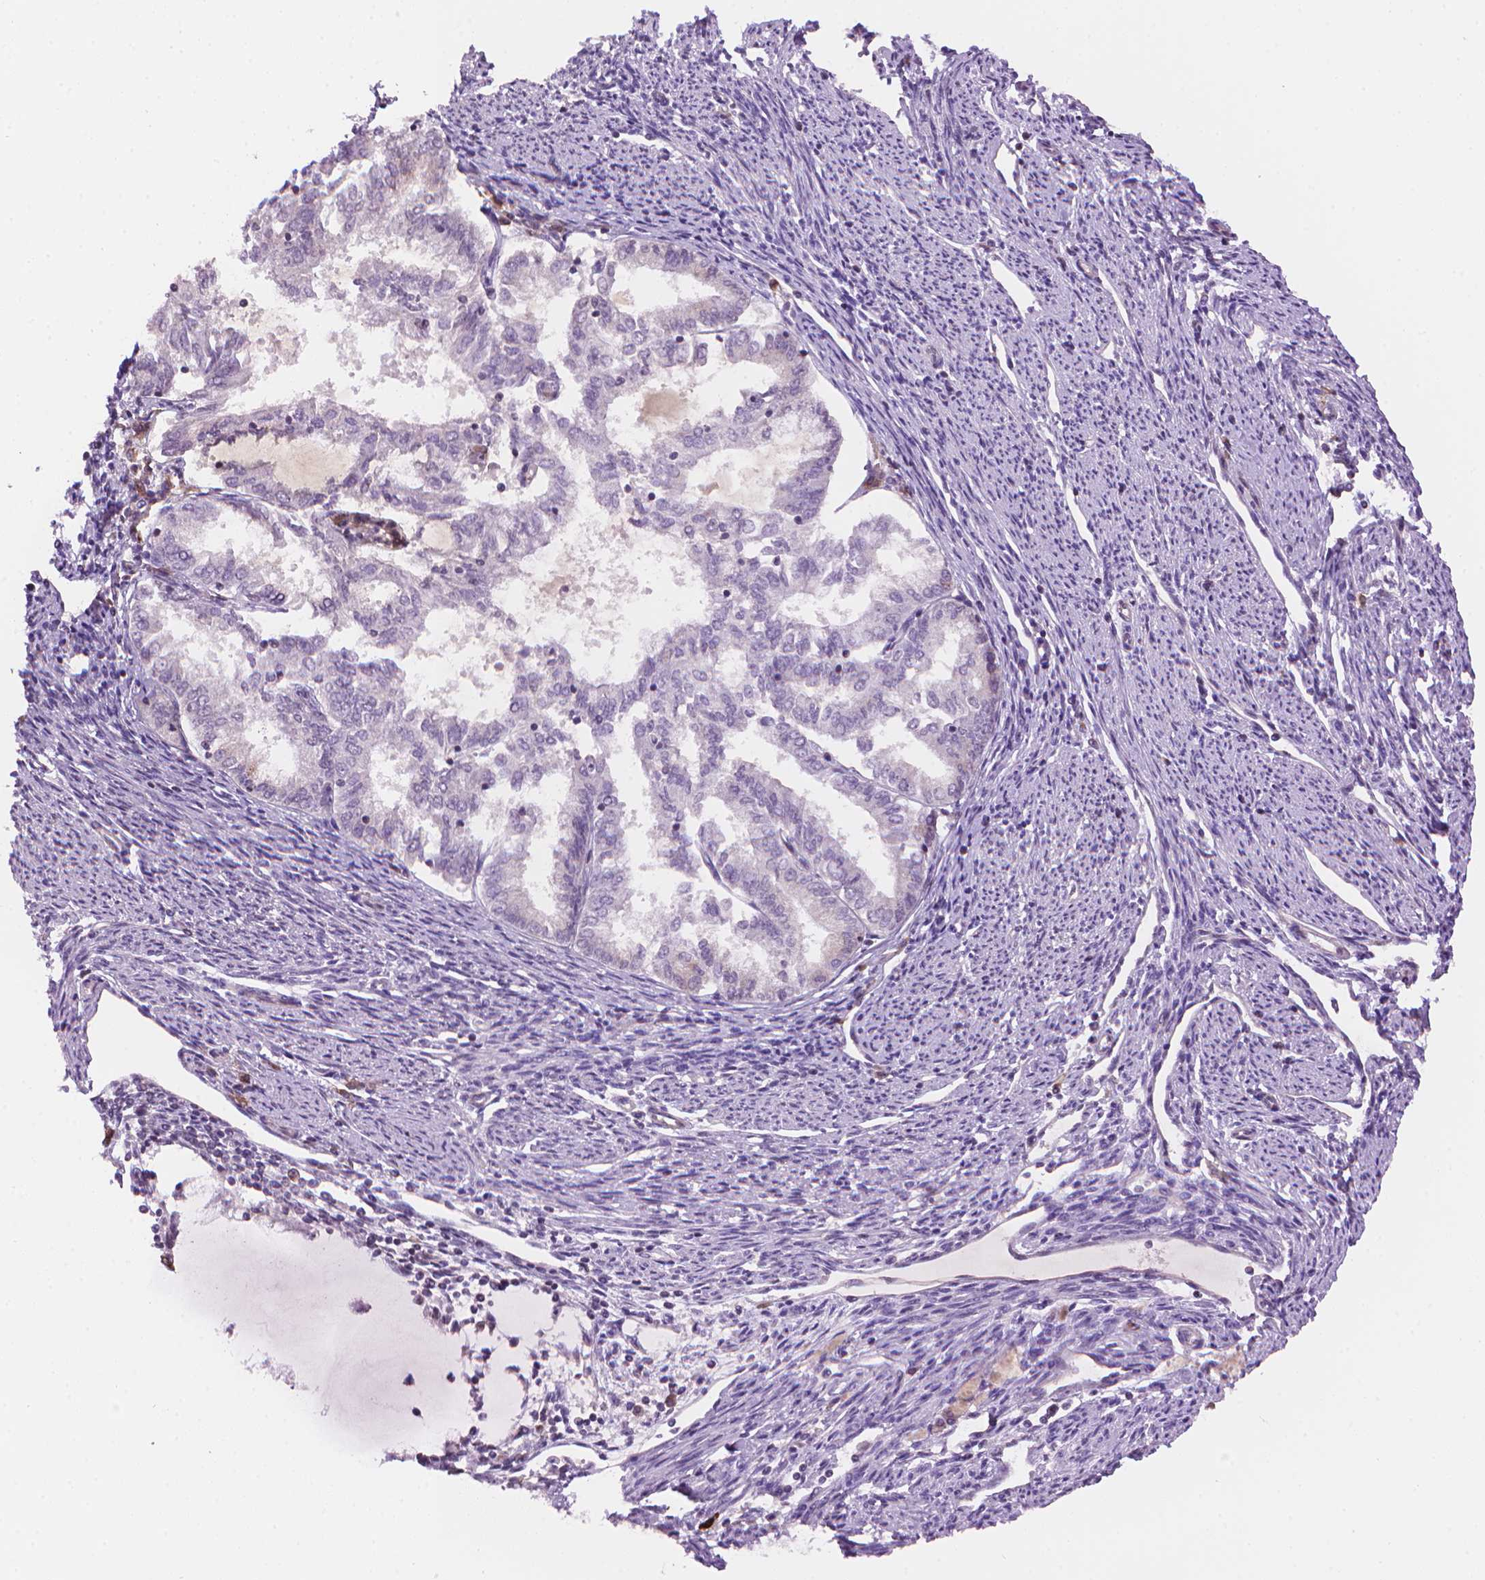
{"staining": {"intensity": "negative", "quantity": "none", "location": "none"}, "tissue": "endometrial cancer", "cell_type": "Tumor cells", "image_type": "cancer", "snomed": [{"axis": "morphology", "description": "Adenocarcinoma, NOS"}, {"axis": "topography", "description": "Endometrium"}], "caption": "High power microscopy micrograph of an immunohistochemistry photomicrograph of adenocarcinoma (endometrial), revealing no significant staining in tumor cells.", "gene": "TMEM184A", "patient": {"sex": "female", "age": 79}}